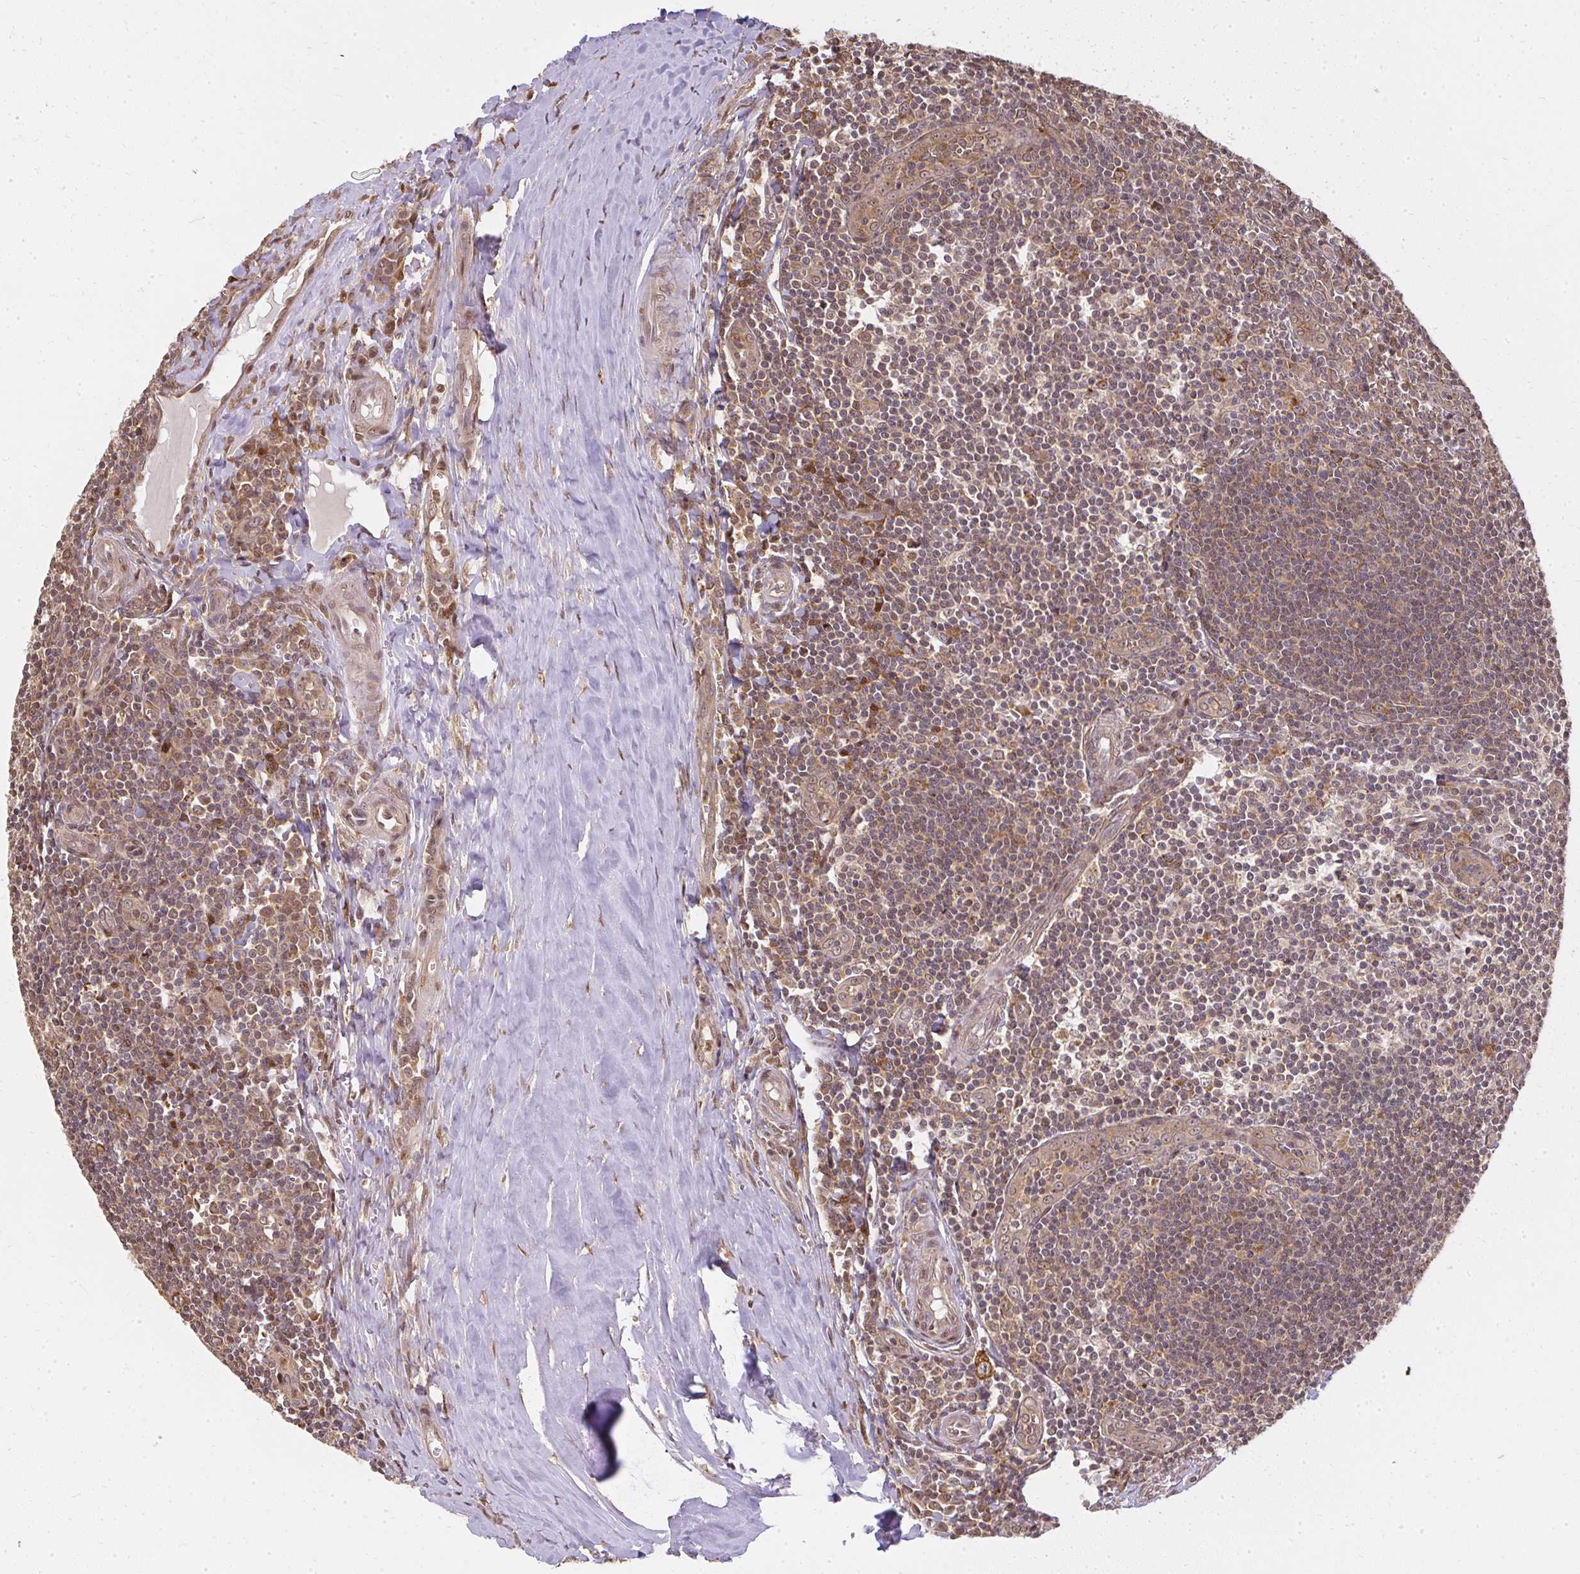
{"staining": {"intensity": "strong", "quantity": "25%-75%", "location": "cytoplasmic/membranous"}, "tissue": "tonsil", "cell_type": "Germinal center cells", "image_type": "normal", "snomed": [{"axis": "morphology", "description": "Normal tissue, NOS"}, {"axis": "topography", "description": "Tonsil"}], "caption": "Brown immunohistochemical staining in benign tonsil shows strong cytoplasmic/membranous positivity in approximately 25%-75% of germinal center cells.", "gene": "LARS2", "patient": {"sex": "male", "age": 27}}